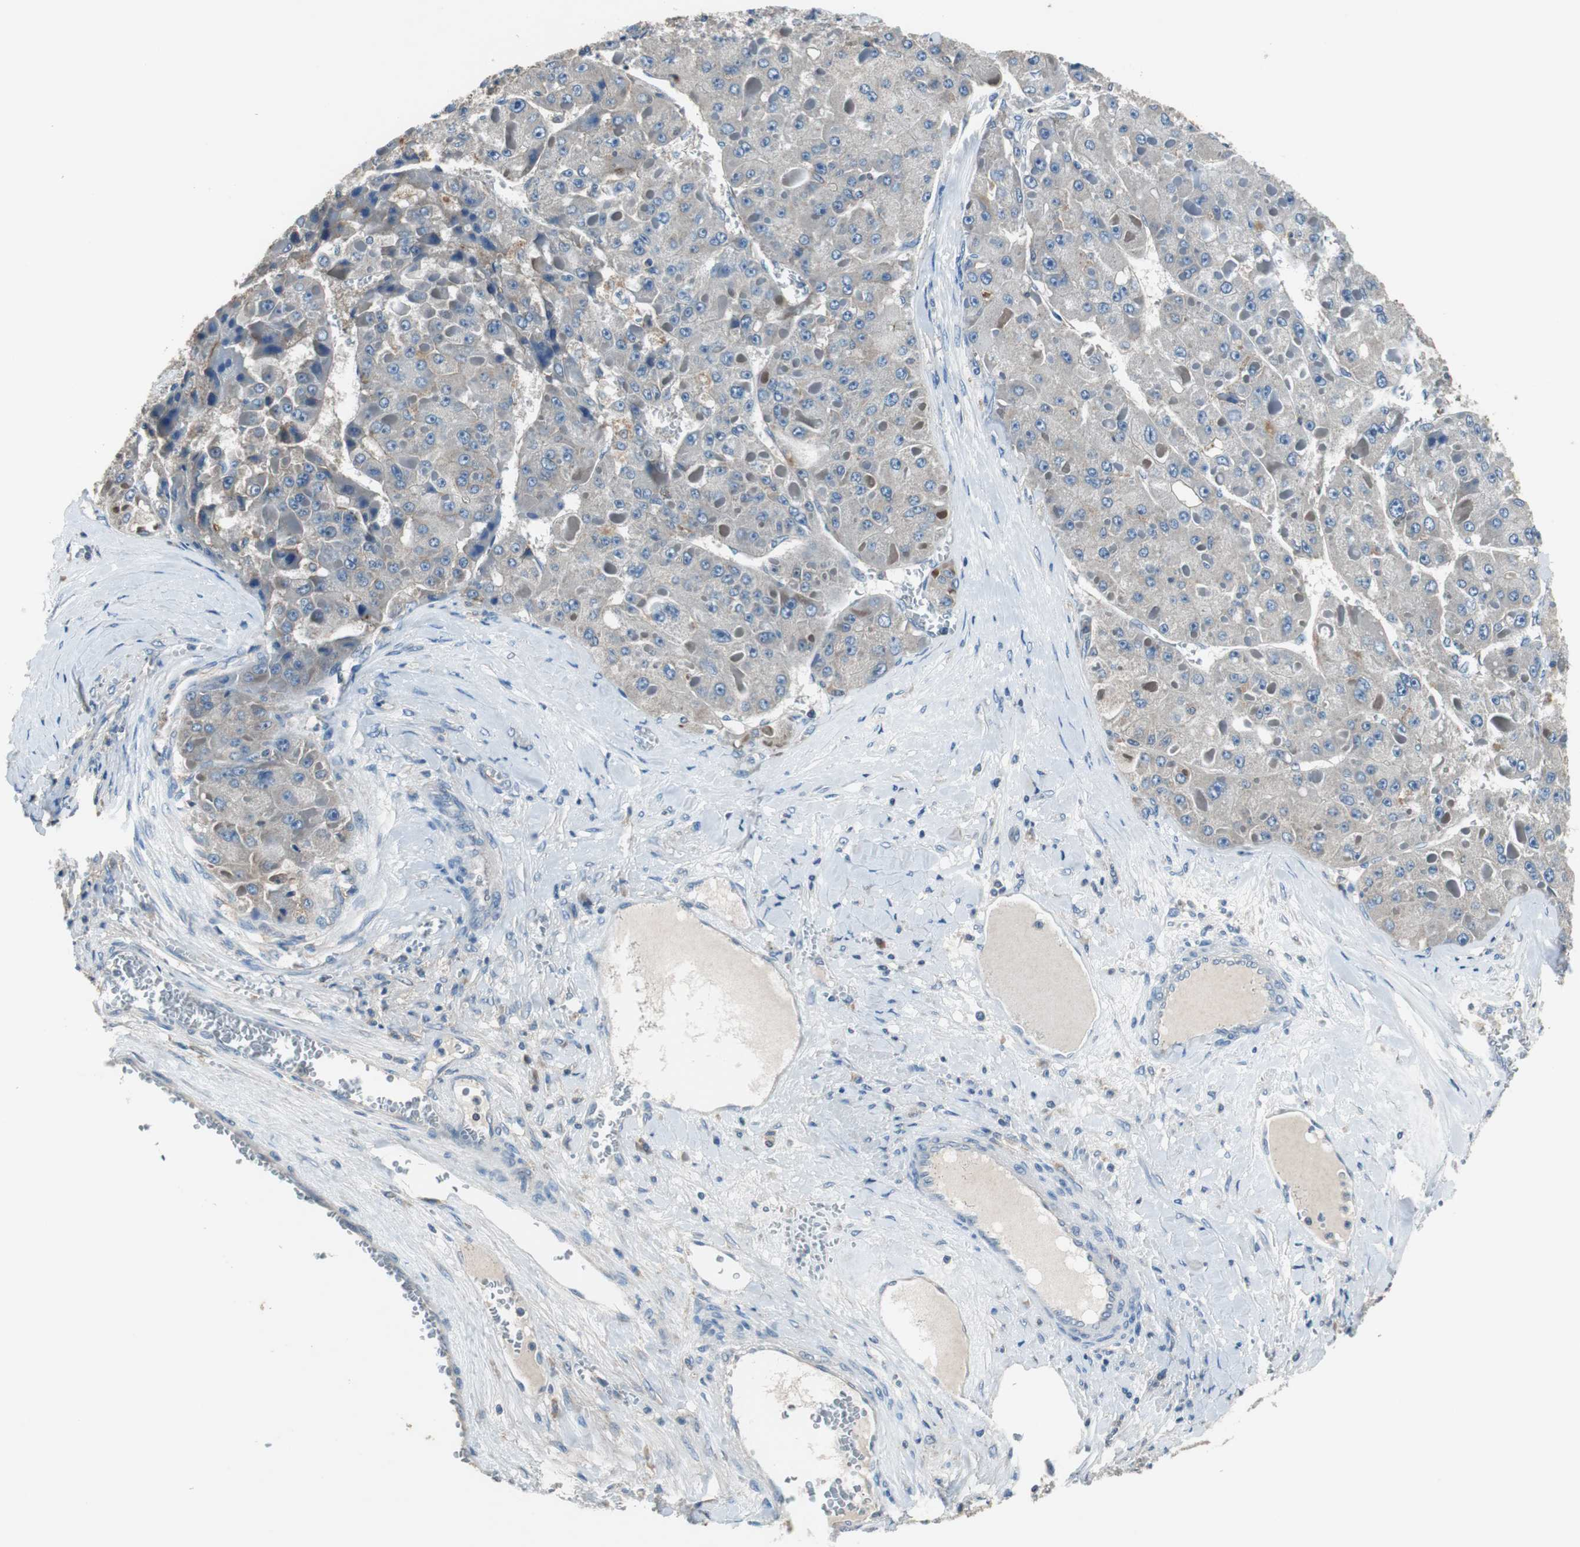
{"staining": {"intensity": "weak", "quantity": "<25%", "location": "cytoplasmic/membranous"}, "tissue": "liver cancer", "cell_type": "Tumor cells", "image_type": "cancer", "snomed": [{"axis": "morphology", "description": "Carcinoma, Hepatocellular, NOS"}, {"axis": "topography", "description": "Liver"}], "caption": "A micrograph of human liver hepatocellular carcinoma is negative for staining in tumor cells. The staining is performed using DAB (3,3'-diaminobenzidine) brown chromogen with nuclei counter-stained in using hematoxylin.", "gene": "PRKCA", "patient": {"sex": "female", "age": 73}}